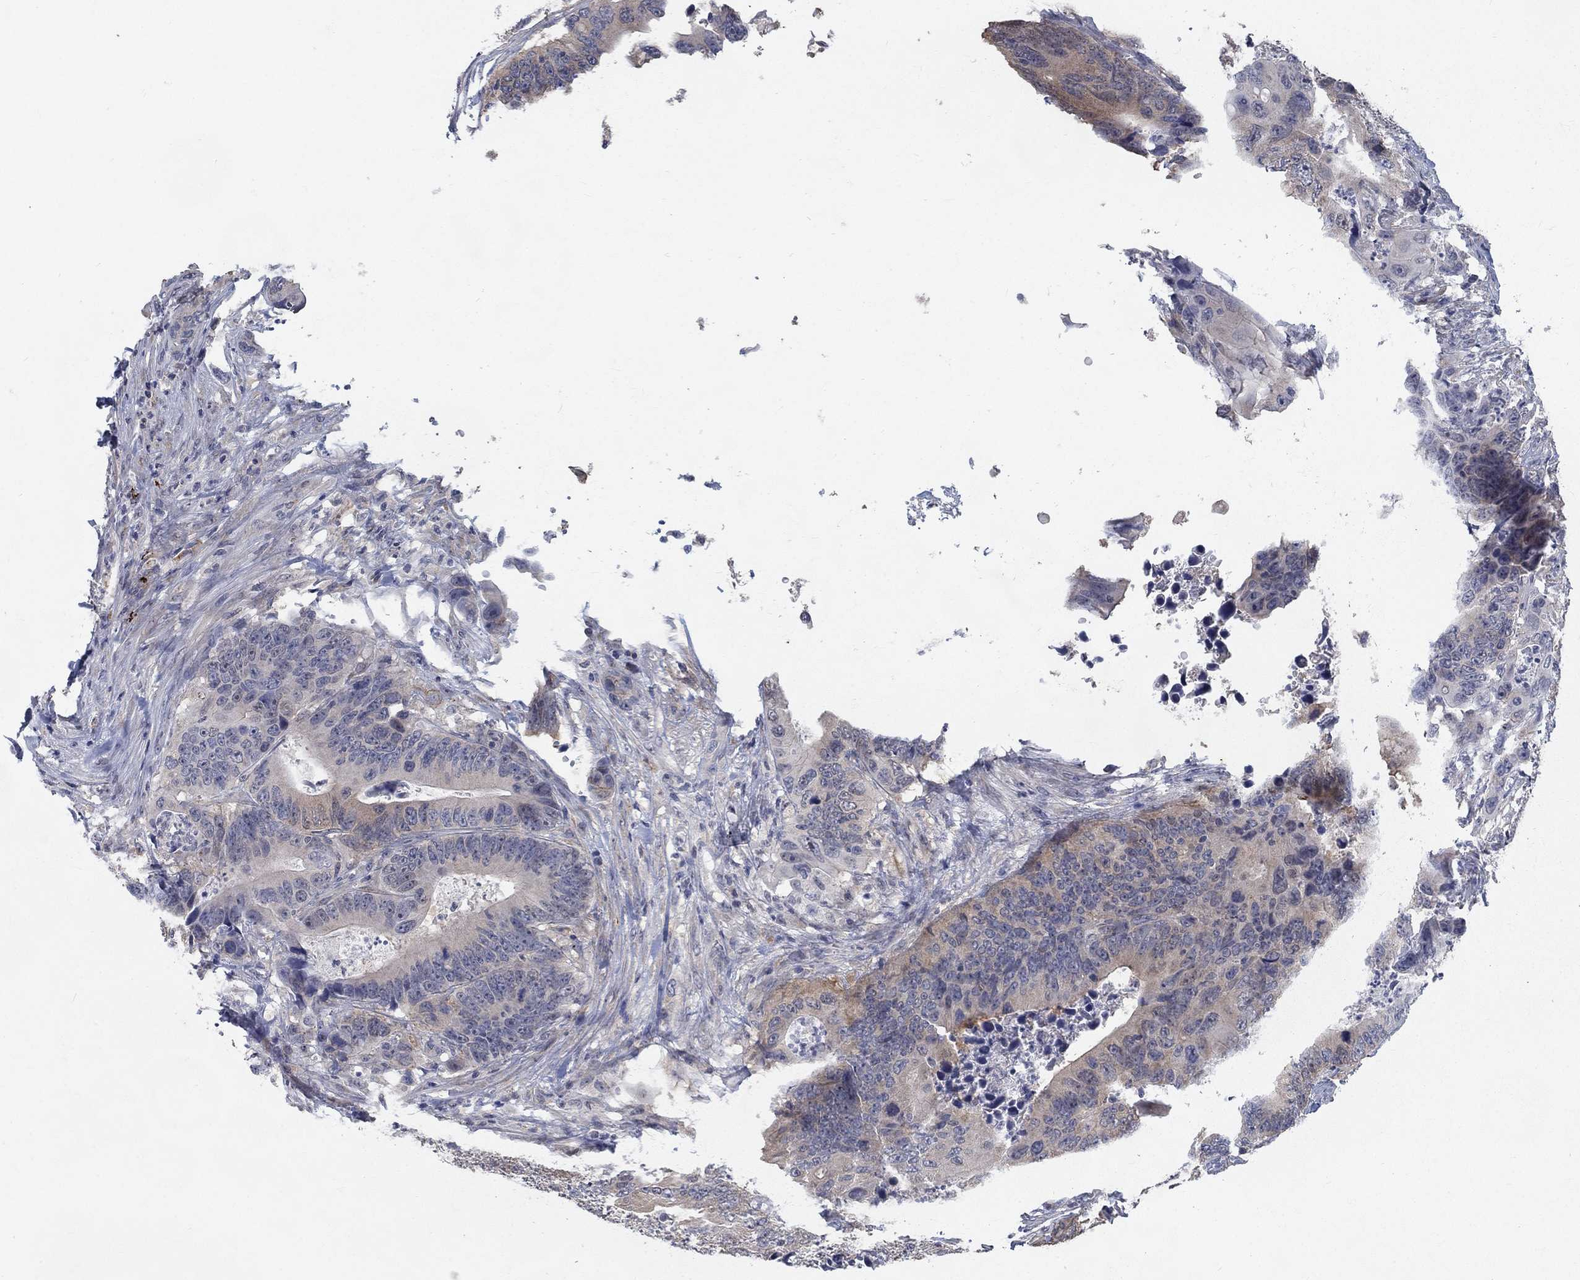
{"staining": {"intensity": "weak", "quantity": "<25%", "location": "cytoplasmic/membranous,nuclear"}, "tissue": "colorectal cancer", "cell_type": "Tumor cells", "image_type": "cancer", "snomed": [{"axis": "morphology", "description": "Adenocarcinoma, NOS"}, {"axis": "topography", "description": "Colon"}], "caption": "Micrograph shows no protein positivity in tumor cells of adenocarcinoma (colorectal) tissue.", "gene": "MTSS2", "patient": {"sex": "female", "age": 90}}